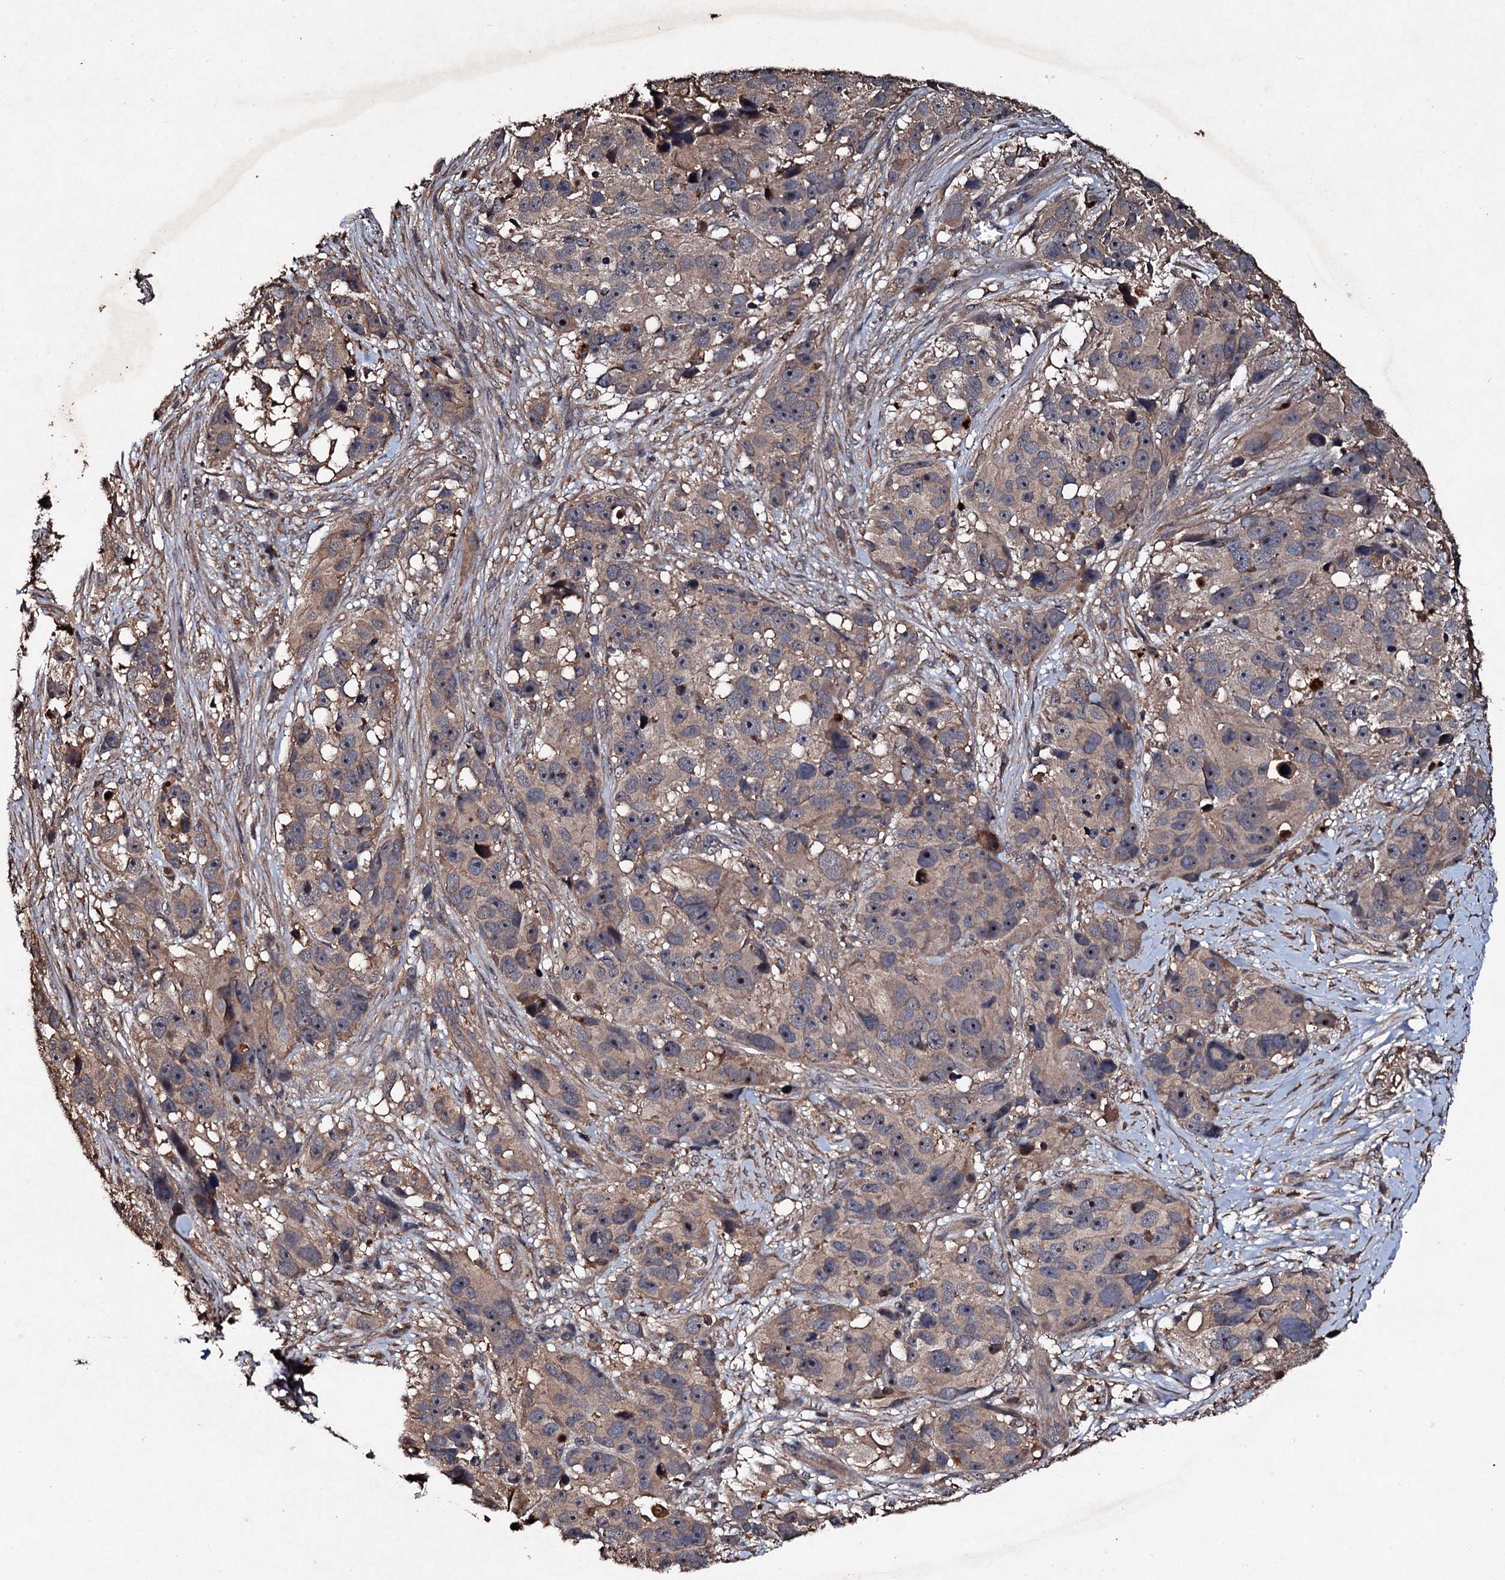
{"staining": {"intensity": "weak", "quantity": "25%-75%", "location": "cytoplasmic/membranous"}, "tissue": "melanoma", "cell_type": "Tumor cells", "image_type": "cancer", "snomed": [{"axis": "morphology", "description": "Malignant melanoma, NOS"}, {"axis": "topography", "description": "Skin"}], "caption": "Immunohistochemistry (DAB) staining of melanoma displays weak cytoplasmic/membranous protein positivity in approximately 25%-75% of tumor cells.", "gene": "KERA", "patient": {"sex": "male", "age": 84}}